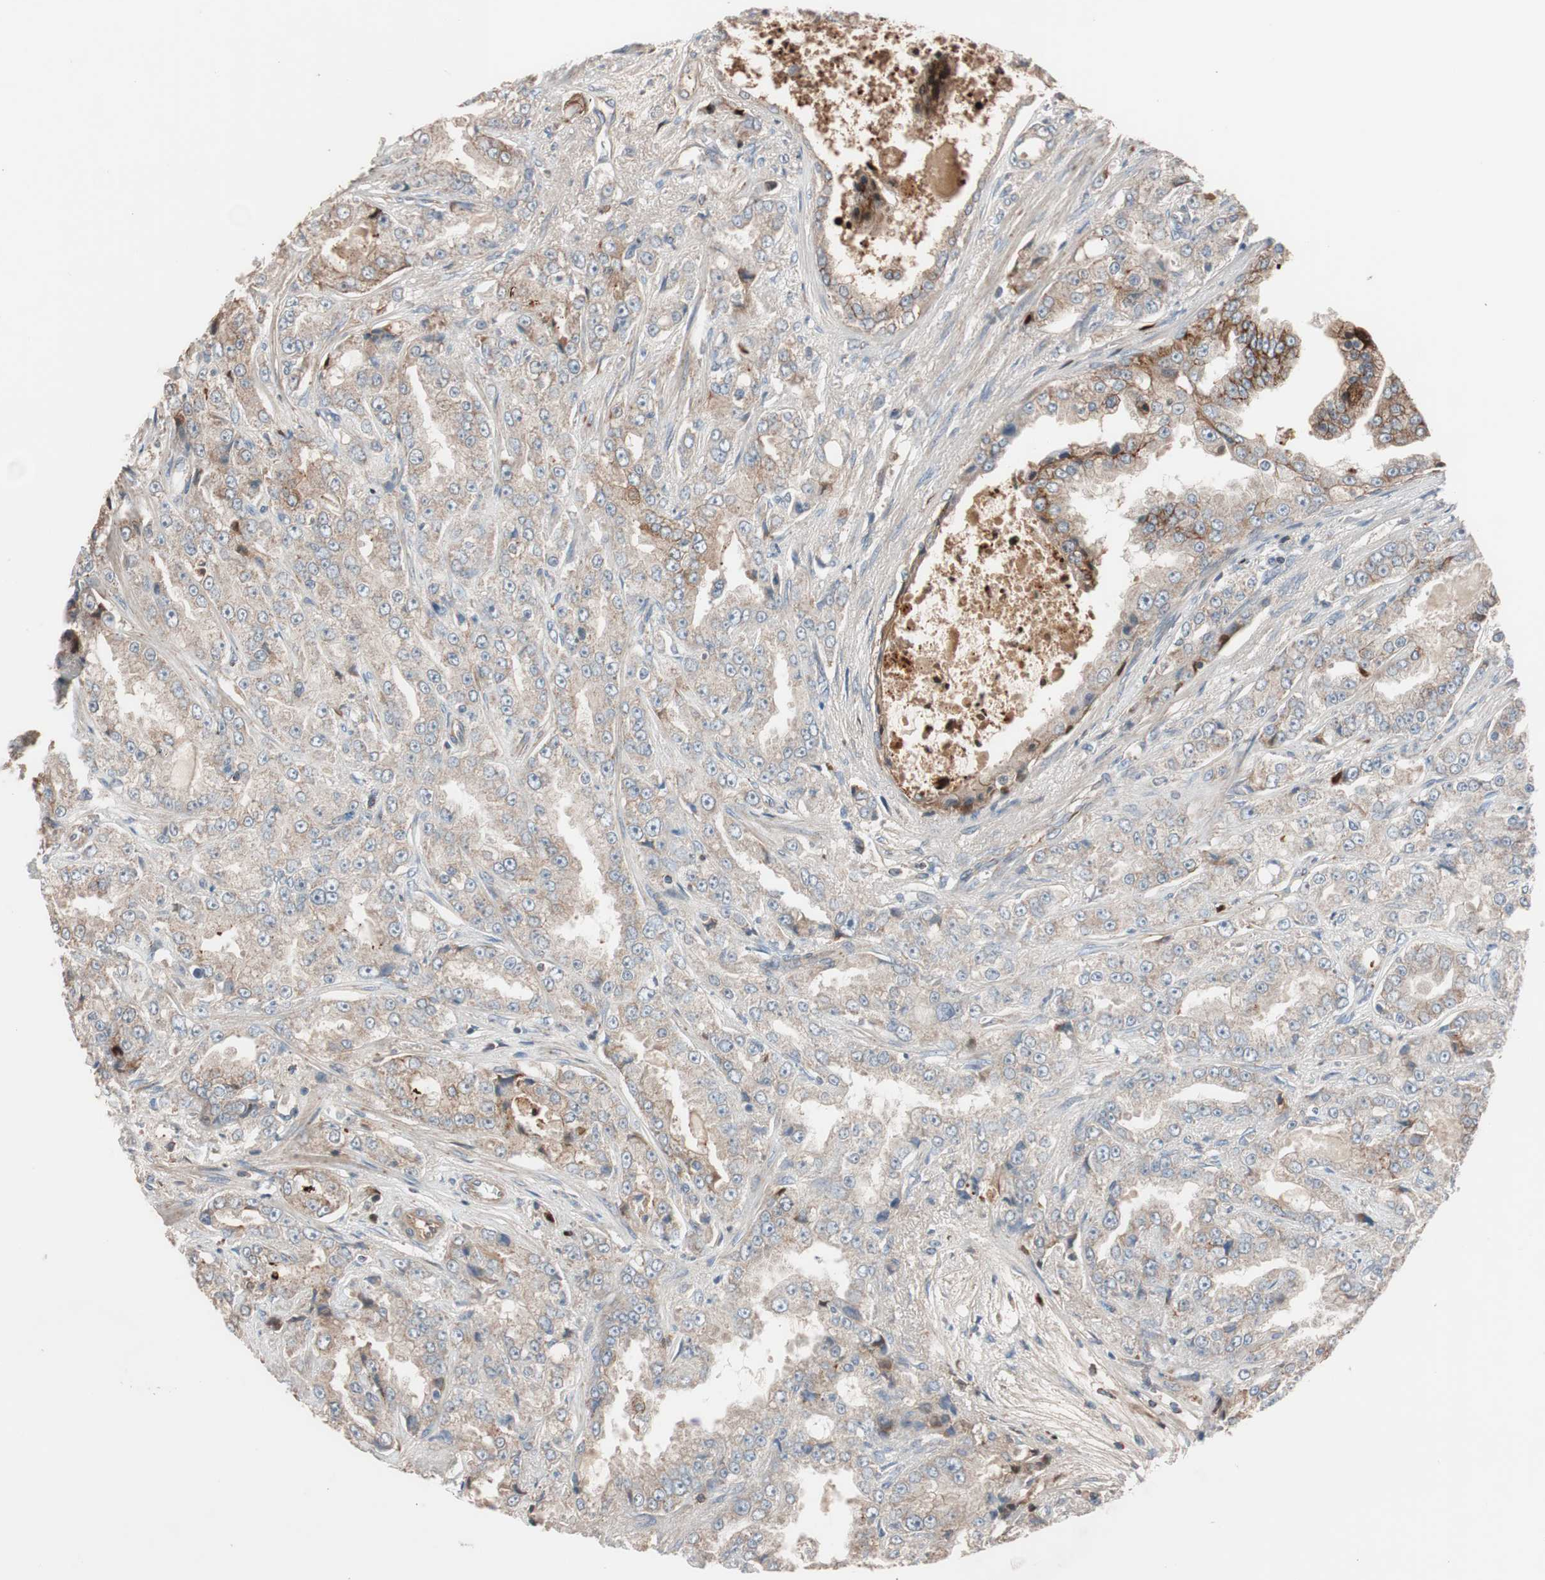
{"staining": {"intensity": "moderate", "quantity": ">75%", "location": "cytoplasmic/membranous"}, "tissue": "prostate cancer", "cell_type": "Tumor cells", "image_type": "cancer", "snomed": [{"axis": "morphology", "description": "Adenocarcinoma, High grade"}, {"axis": "topography", "description": "Prostate"}], "caption": "Immunohistochemical staining of human adenocarcinoma (high-grade) (prostate) reveals moderate cytoplasmic/membranous protein staining in about >75% of tumor cells.", "gene": "SDC4", "patient": {"sex": "male", "age": 73}}